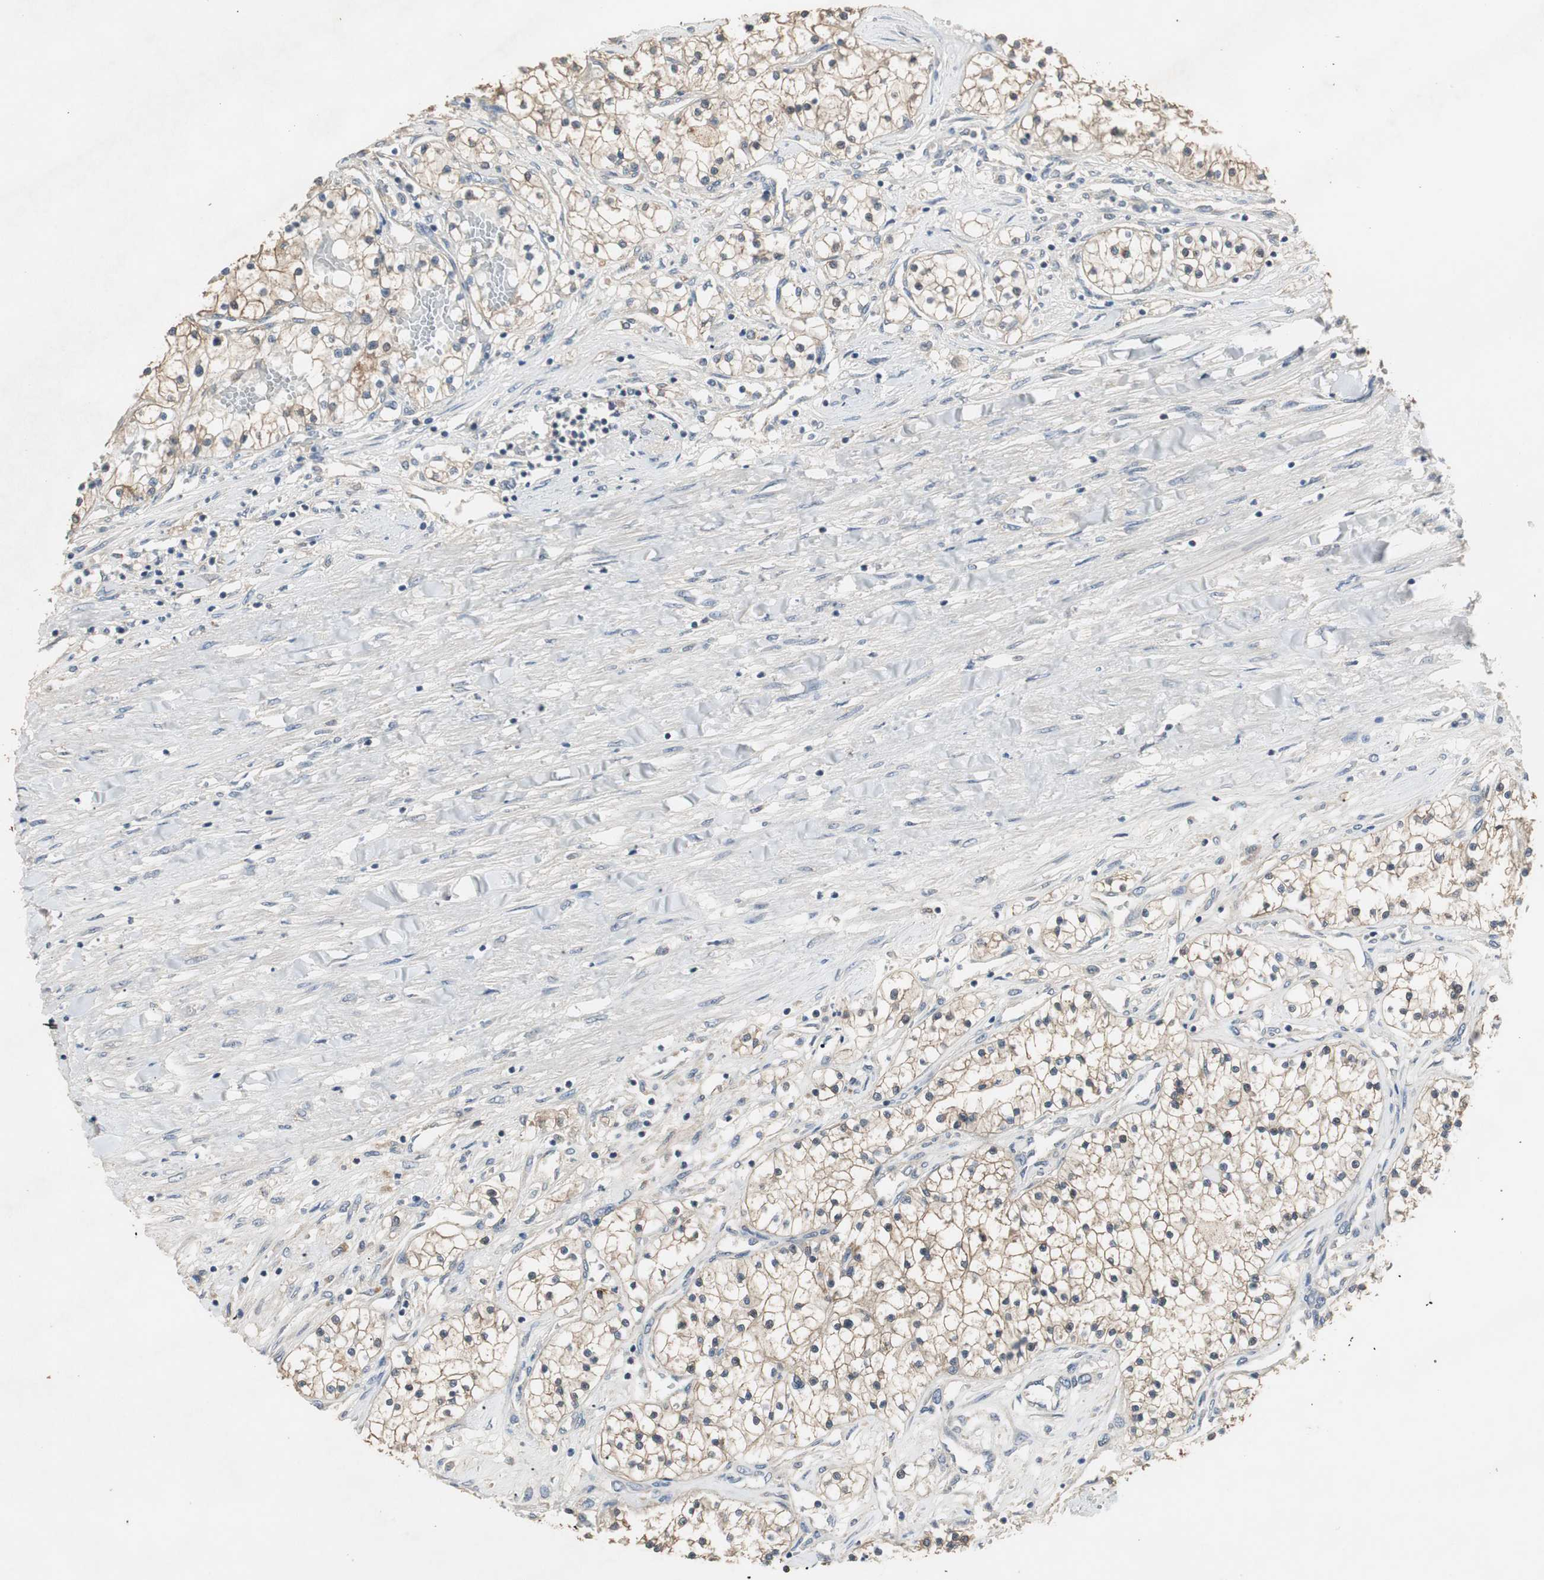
{"staining": {"intensity": "moderate", "quantity": ">75%", "location": "cytoplasmic/membranous"}, "tissue": "renal cancer", "cell_type": "Tumor cells", "image_type": "cancer", "snomed": [{"axis": "morphology", "description": "Adenocarcinoma, NOS"}, {"axis": "topography", "description": "Kidney"}], "caption": "Moderate cytoplasmic/membranous protein staining is identified in approximately >75% of tumor cells in renal adenocarcinoma.", "gene": "PTPRN2", "patient": {"sex": "male", "age": 68}}